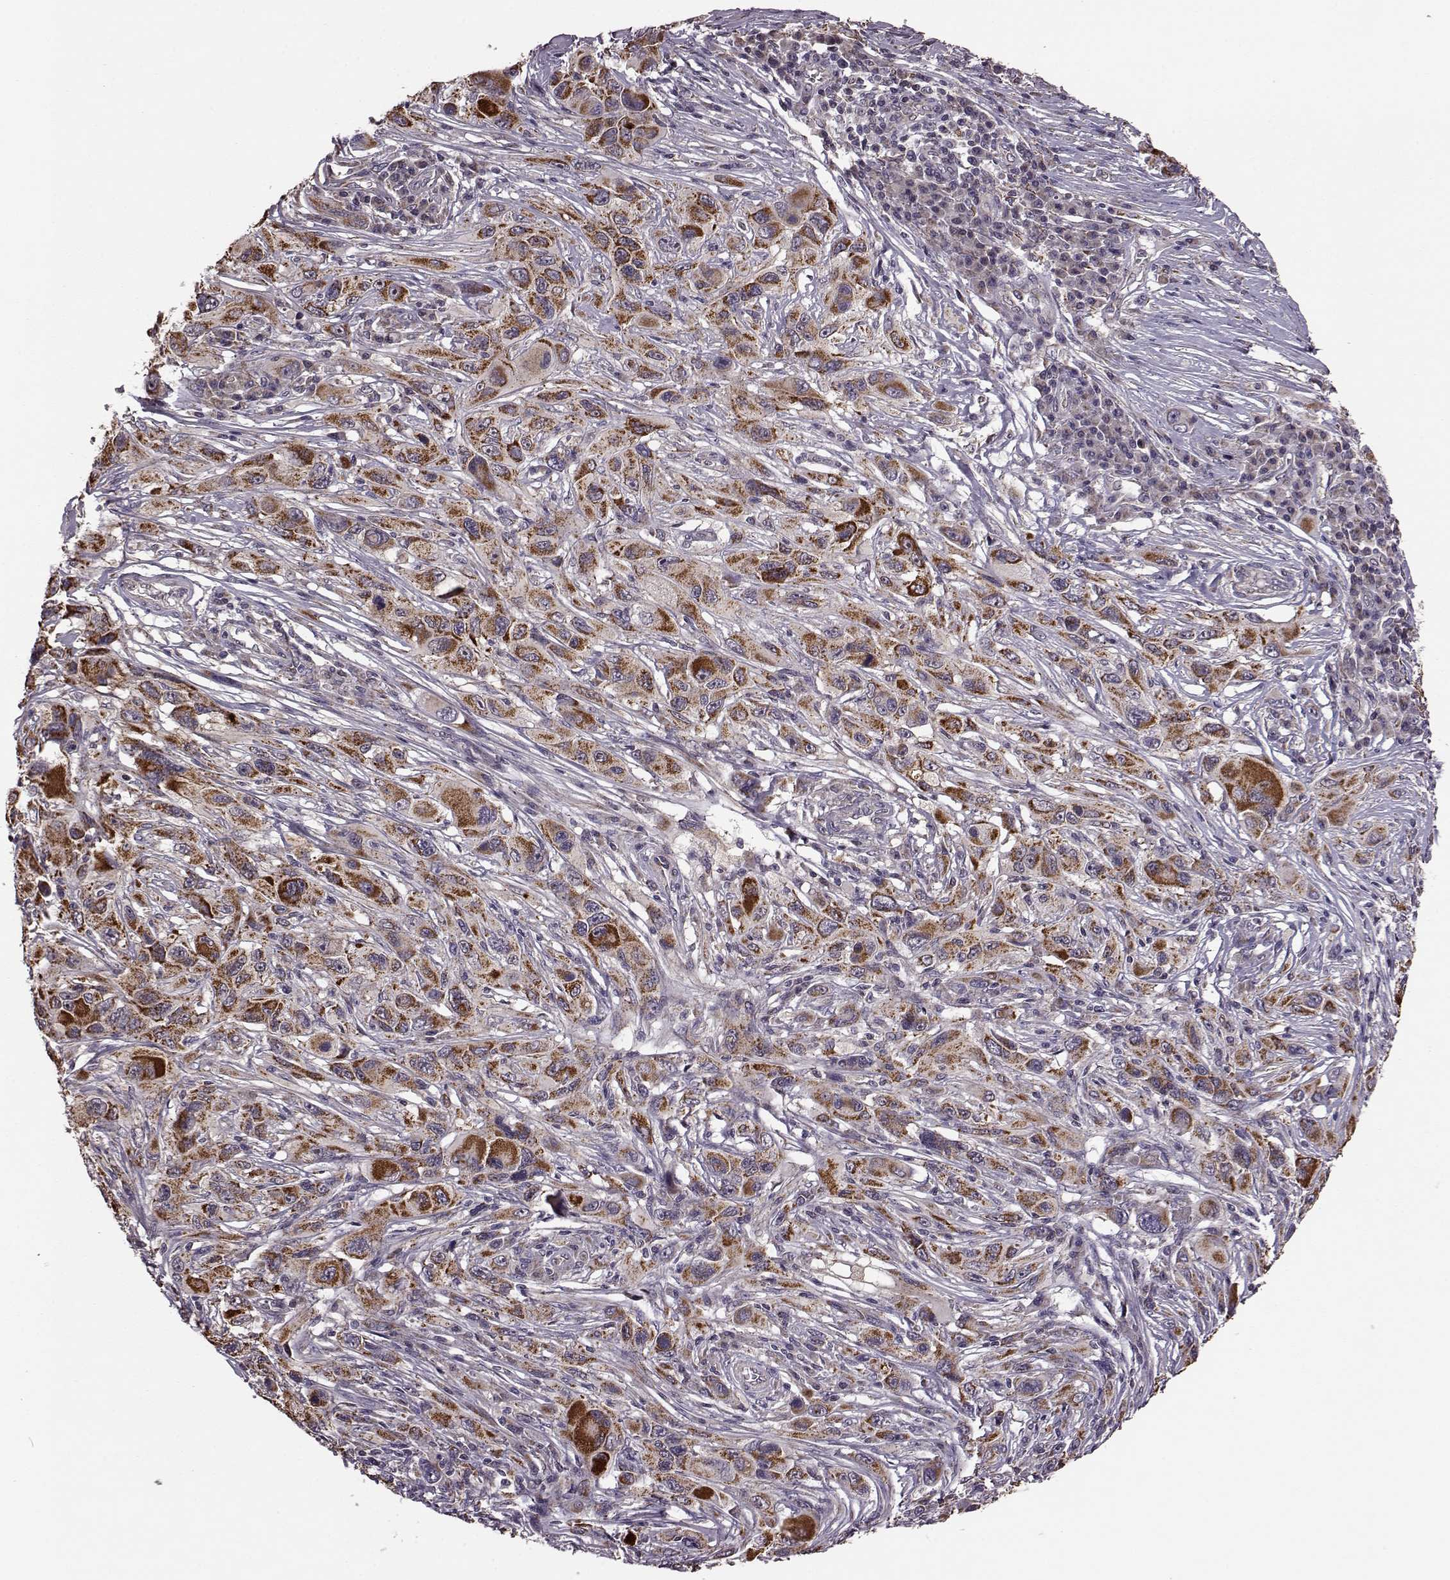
{"staining": {"intensity": "strong", "quantity": ">75%", "location": "cytoplasmic/membranous"}, "tissue": "melanoma", "cell_type": "Tumor cells", "image_type": "cancer", "snomed": [{"axis": "morphology", "description": "Malignant melanoma, NOS"}, {"axis": "topography", "description": "Skin"}], "caption": "Malignant melanoma stained for a protein reveals strong cytoplasmic/membranous positivity in tumor cells. (DAB = brown stain, brightfield microscopy at high magnification).", "gene": "PUDP", "patient": {"sex": "male", "age": 53}}